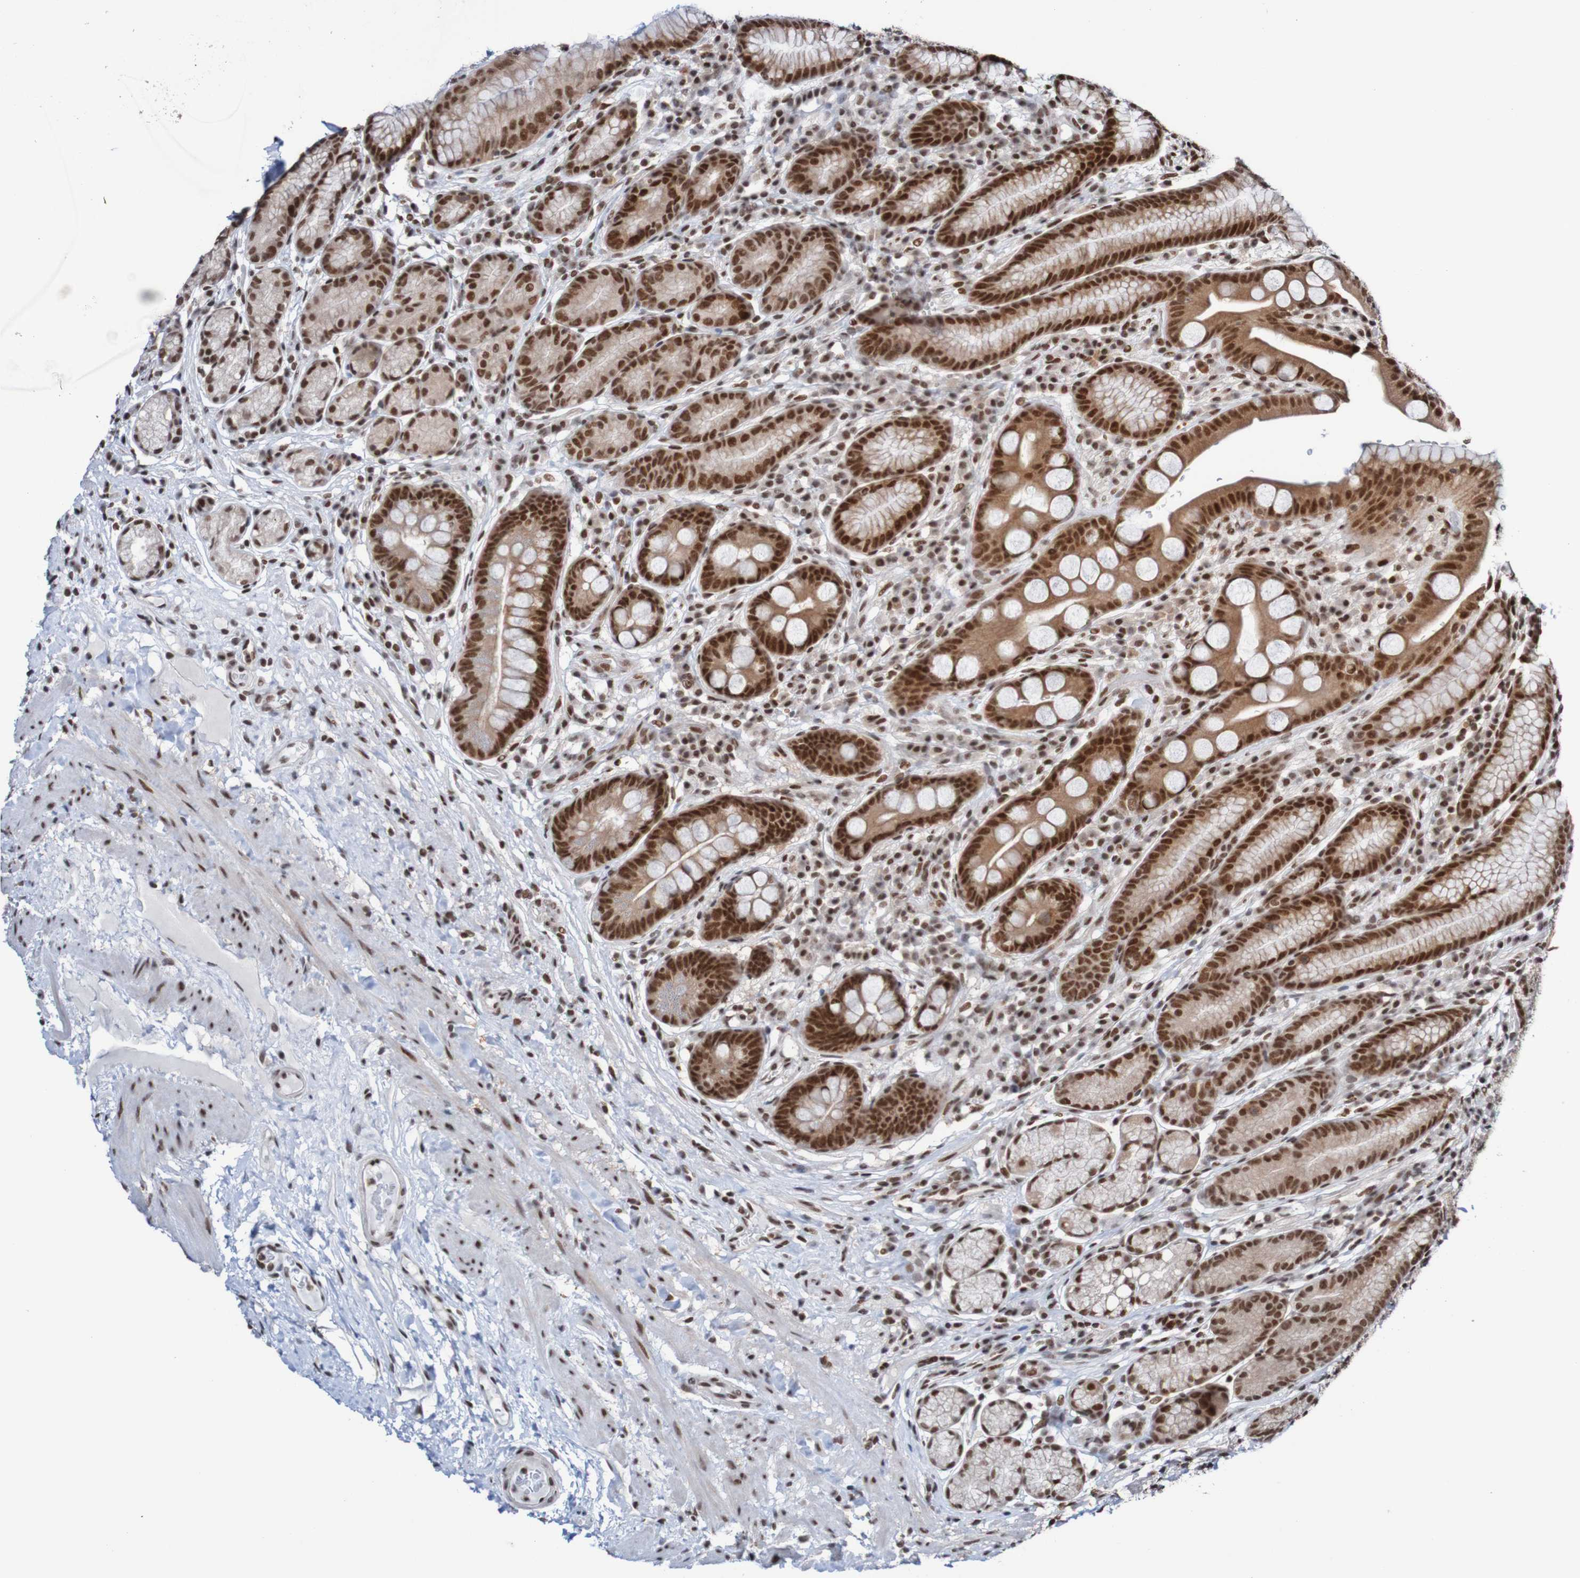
{"staining": {"intensity": "strong", "quantity": ">75%", "location": "nuclear"}, "tissue": "stomach", "cell_type": "Glandular cells", "image_type": "normal", "snomed": [{"axis": "morphology", "description": "Normal tissue, NOS"}, {"axis": "topography", "description": "Stomach, lower"}], "caption": "A high-resolution histopathology image shows immunohistochemistry staining of unremarkable stomach, which exhibits strong nuclear expression in about >75% of glandular cells.", "gene": "CDC5L", "patient": {"sex": "male", "age": 52}}